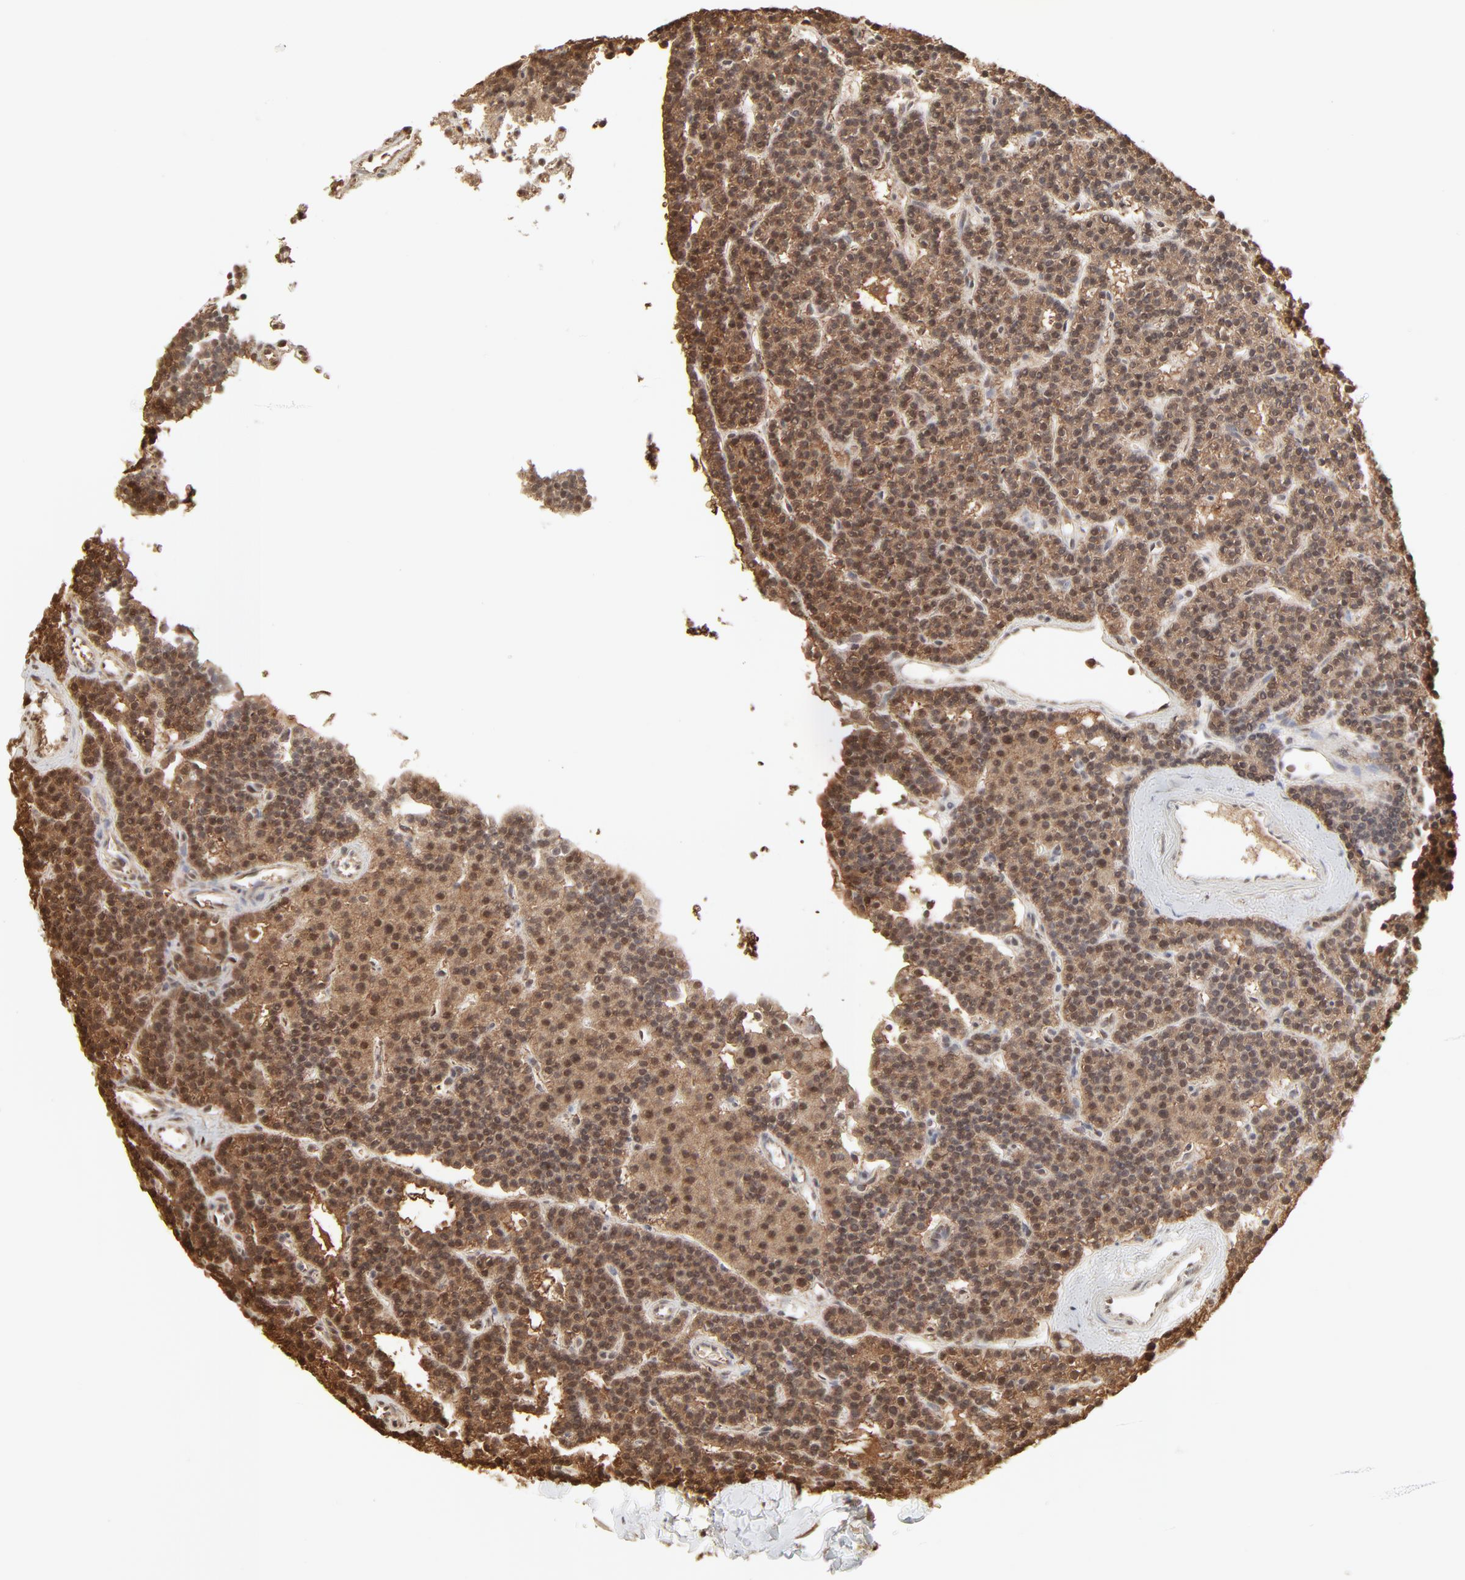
{"staining": {"intensity": "moderate", "quantity": ">75%", "location": "cytoplasmic/membranous,nuclear"}, "tissue": "parathyroid gland", "cell_type": "Glandular cells", "image_type": "normal", "snomed": [{"axis": "morphology", "description": "Normal tissue, NOS"}, {"axis": "topography", "description": "Parathyroid gland"}], "caption": "Brown immunohistochemical staining in normal parathyroid gland exhibits moderate cytoplasmic/membranous,nuclear positivity in approximately >75% of glandular cells.", "gene": "PPP2CA", "patient": {"sex": "female", "age": 45}}